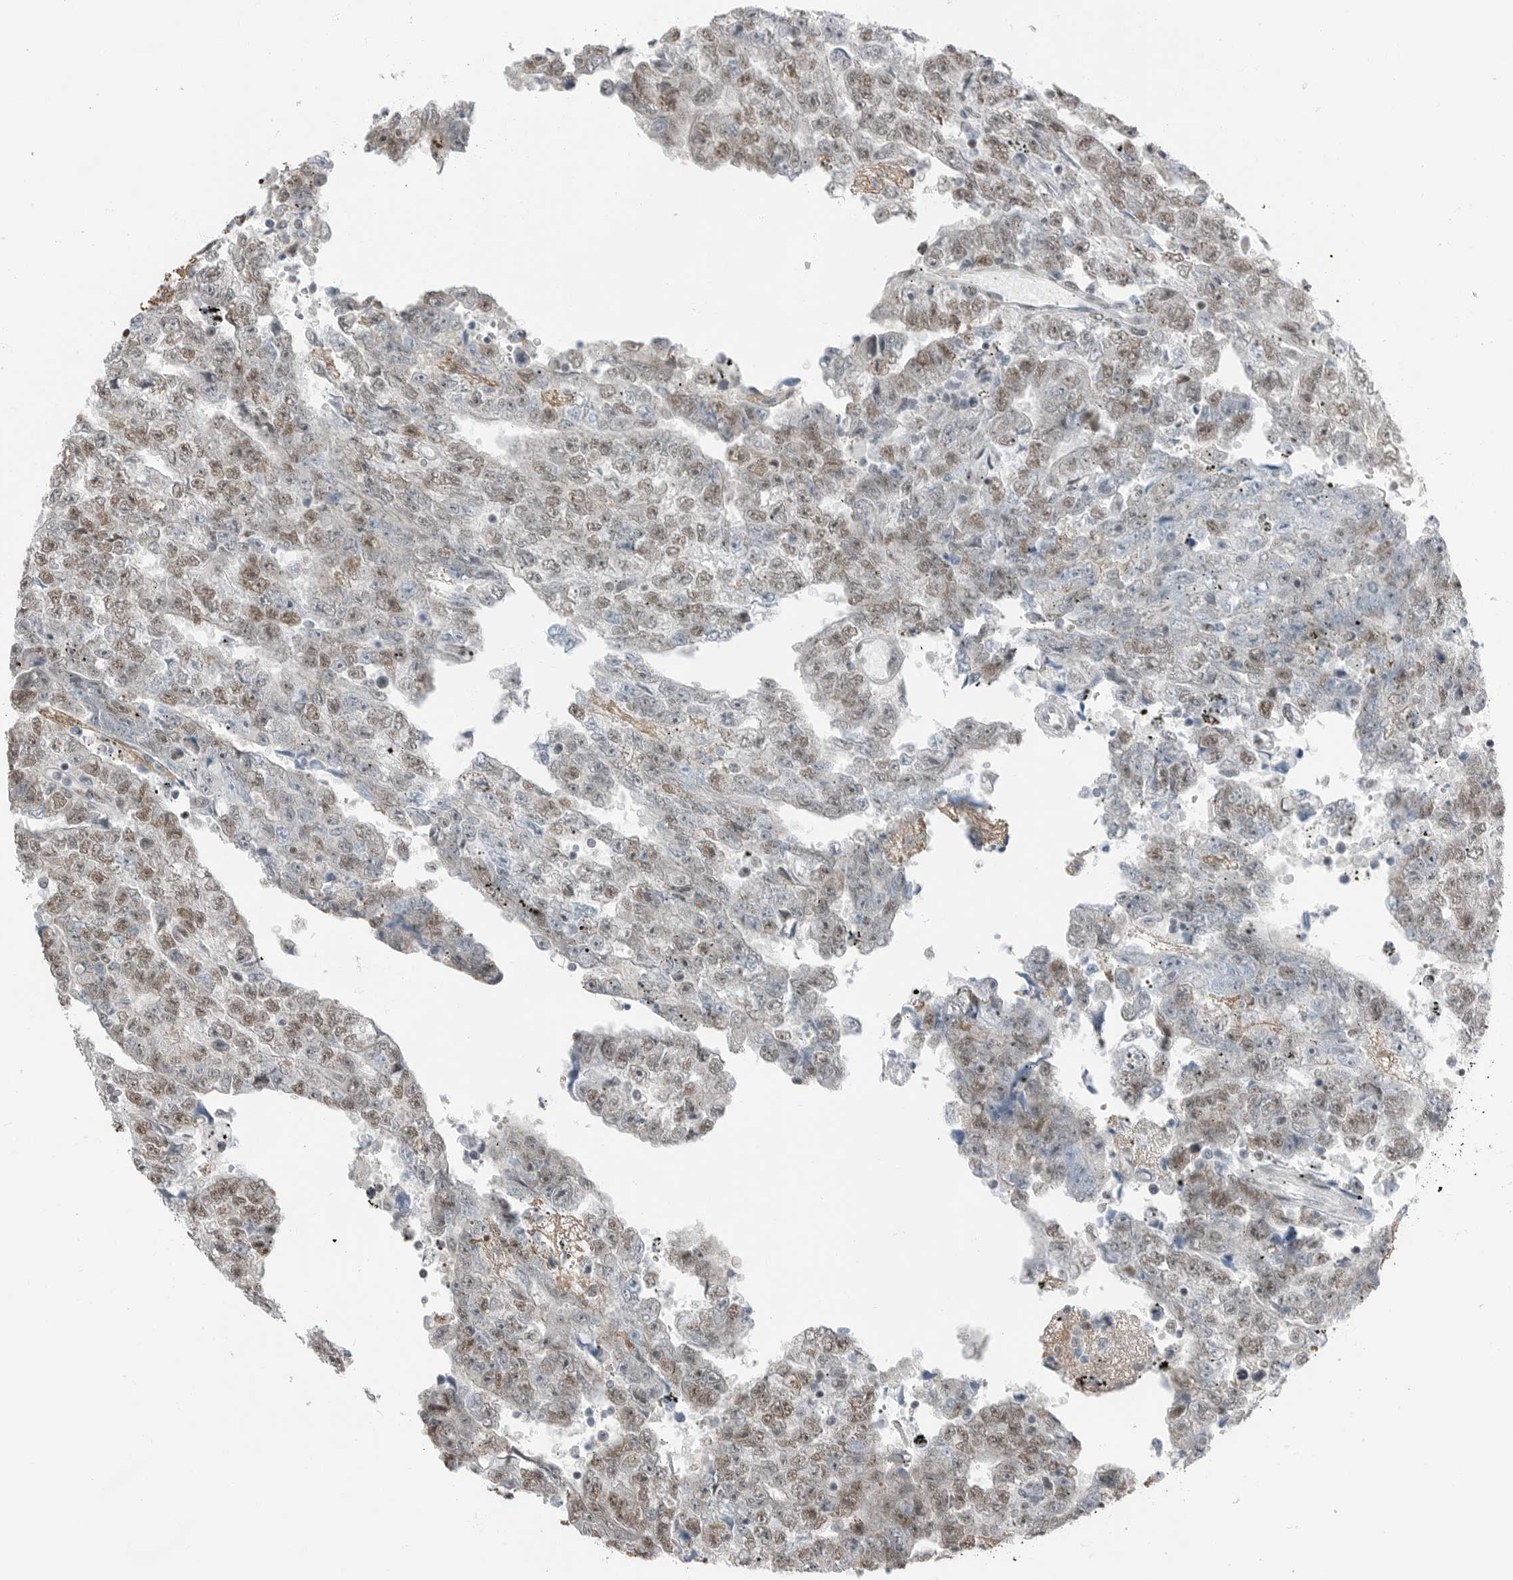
{"staining": {"intensity": "moderate", "quantity": ">75%", "location": "nuclear"}, "tissue": "testis cancer", "cell_type": "Tumor cells", "image_type": "cancer", "snomed": [{"axis": "morphology", "description": "Carcinoma, Embryonal, NOS"}, {"axis": "topography", "description": "Testis"}], "caption": "Immunohistochemistry (DAB (3,3'-diaminobenzidine)) staining of human testis cancer (embryonal carcinoma) displays moderate nuclear protein expression in about >75% of tumor cells.", "gene": "BLZF1", "patient": {"sex": "male", "age": 25}}